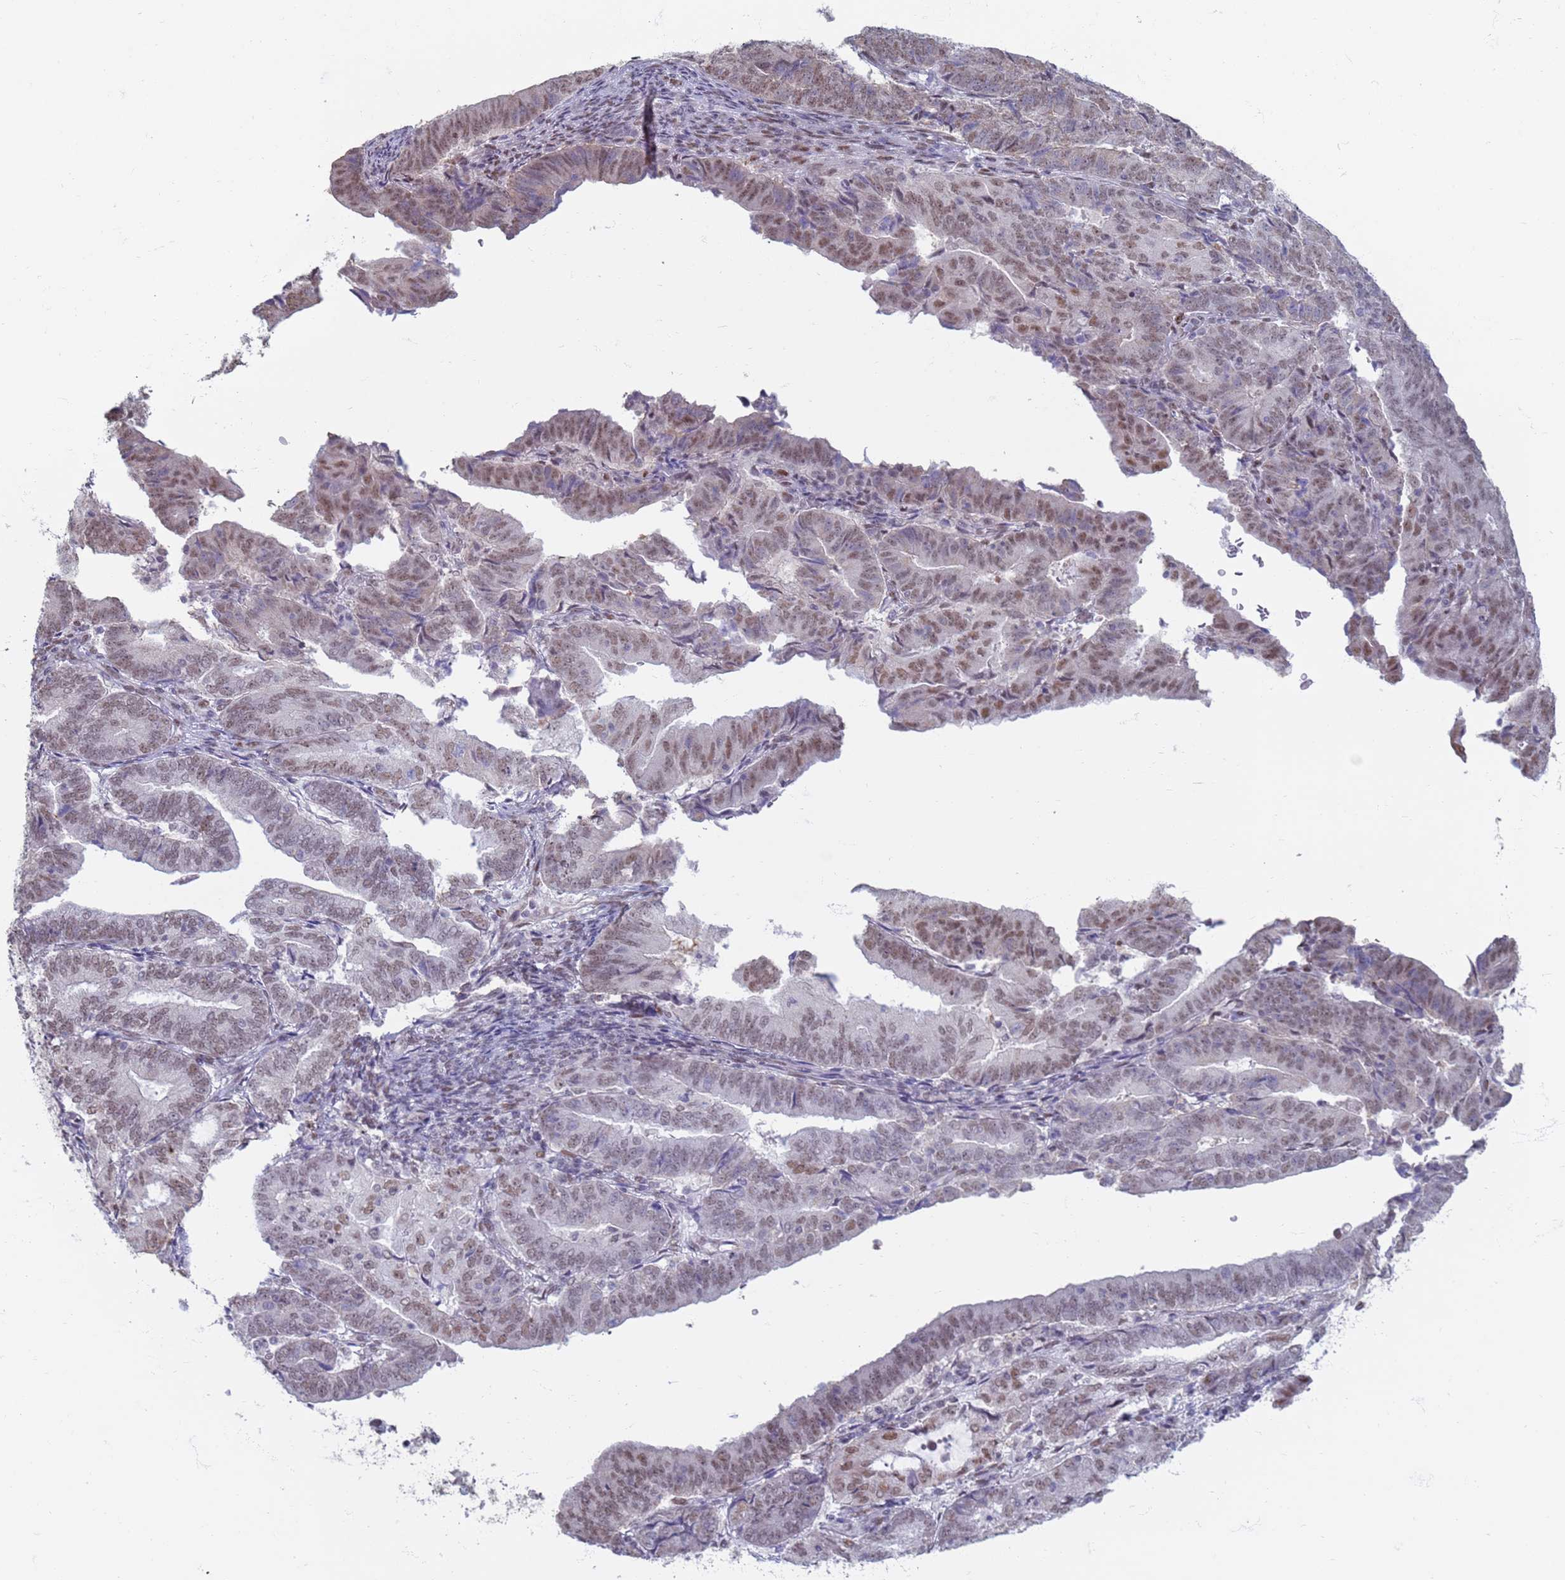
{"staining": {"intensity": "weak", "quantity": ">75%", "location": "nuclear"}, "tissue": "endometrial cancer", "cell_type": "Tumor cells", "image_type": "cancer", "snomed": [{"axis": "morphology", "description": "Adenocarcinoma, NOS"}, {"axis": "topography", "description": "Endometrium"}], "caption": "An immunohistochemistry (IHC) photomicrograph of tumor tissue is shown. Protein staining in brown highlights weak nuclear positivity in endometrial adenocarcinoma within tumor cells.", "gene": "SAE1", "patient": {"sex": "female", "age": 70}}